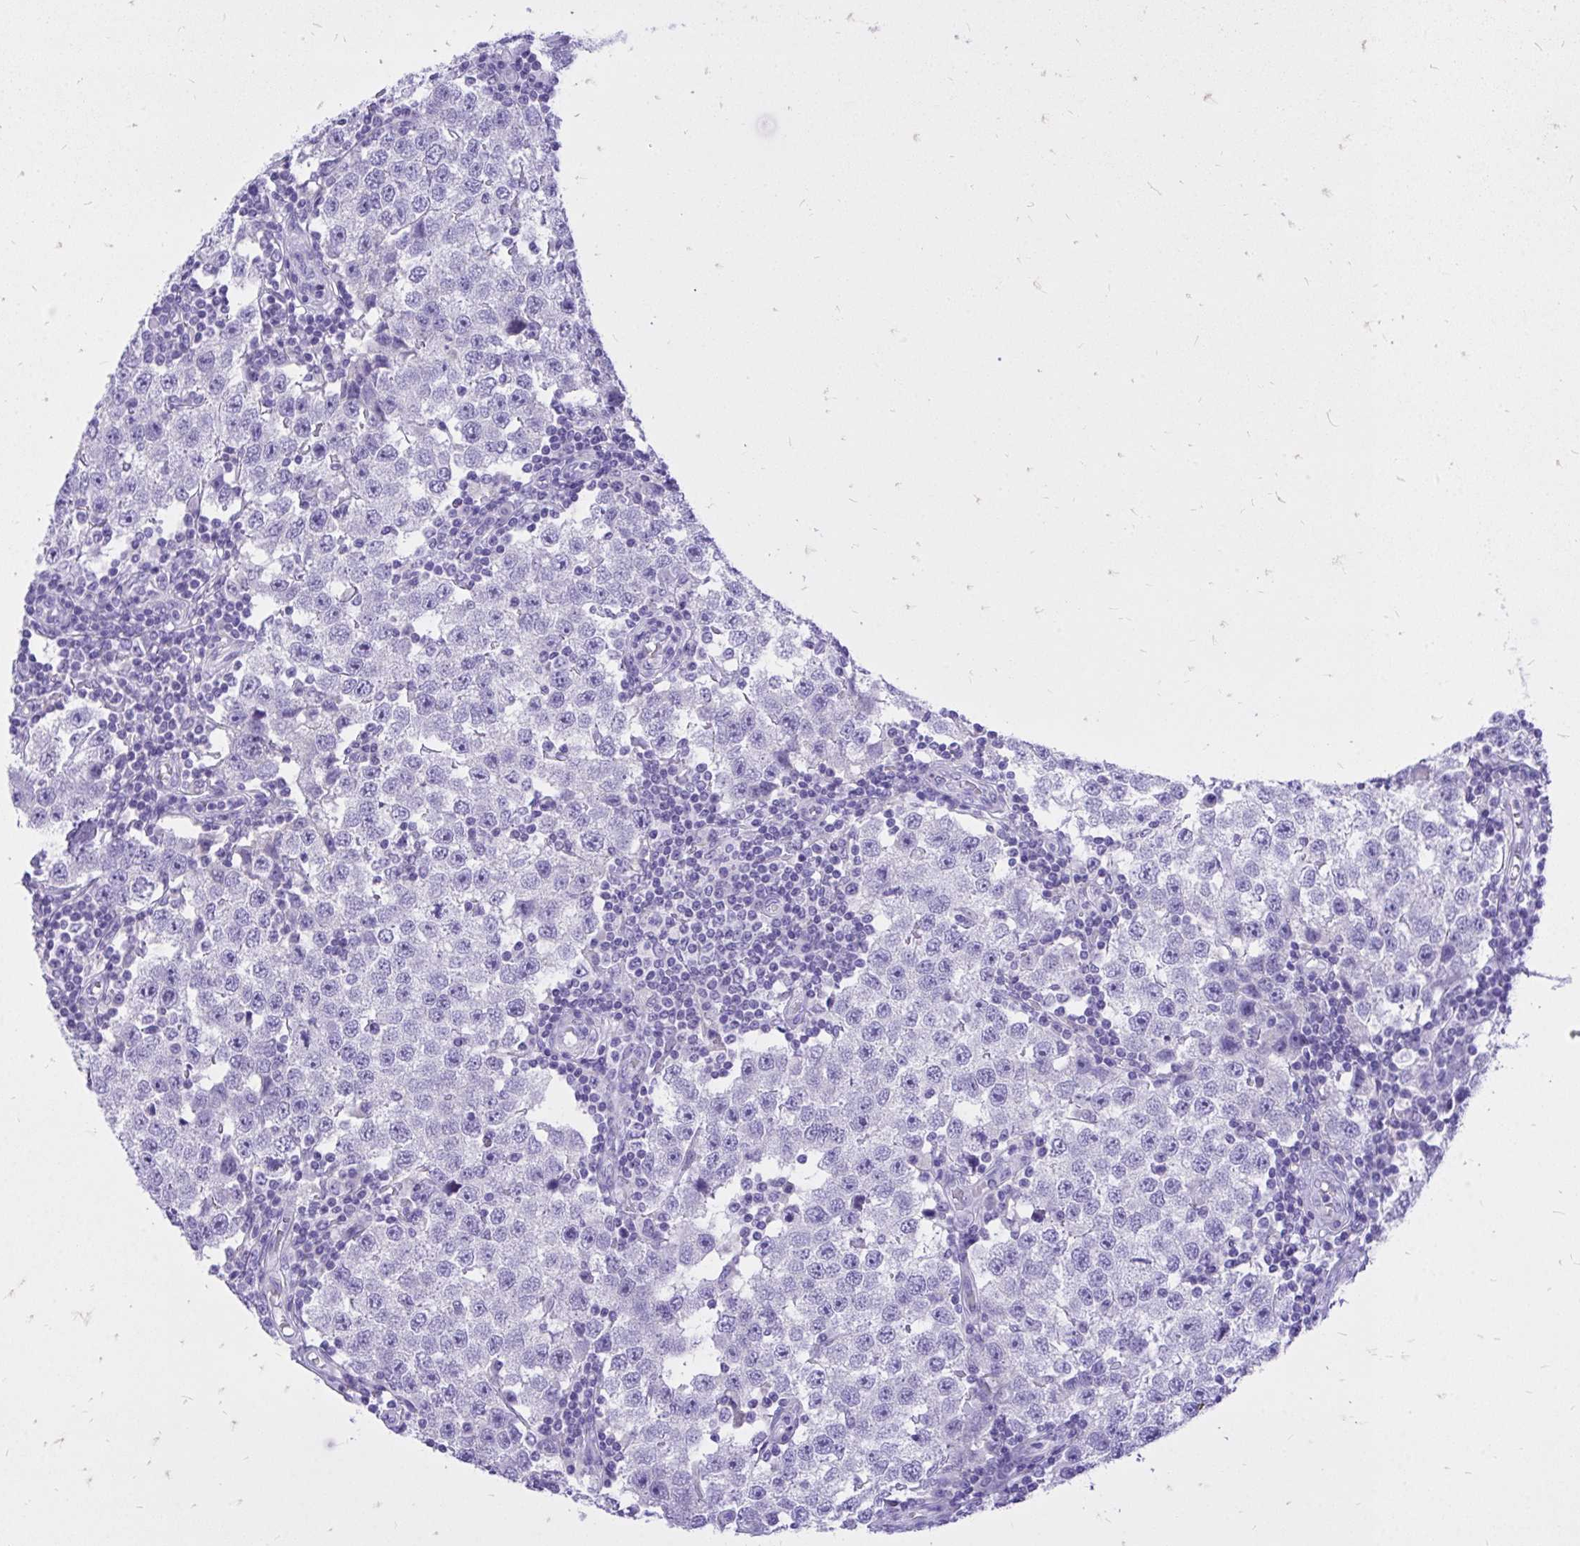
{"staining": {"intensity": "negative", "quantity": "none", "location": "none"}, "tissue": "testis cancer", "cell_type": "Tumor cells", "image_type": "cancer", "snomed": [{"axis": "morphology", "description": "Seminoma, NOS"}, {"axis": "topography", "description": "Testis"}], "caption": "DAB immunohistochemical staining of human testis cancer shows no significant expression in tumor cells. (DAB (3,3'-diaminobenzidine) immunohistochemistry visualized using brightfield microscopy, high magnification).", "gene": "MON1A", "patient": {"sex": "male", "age": 34}}